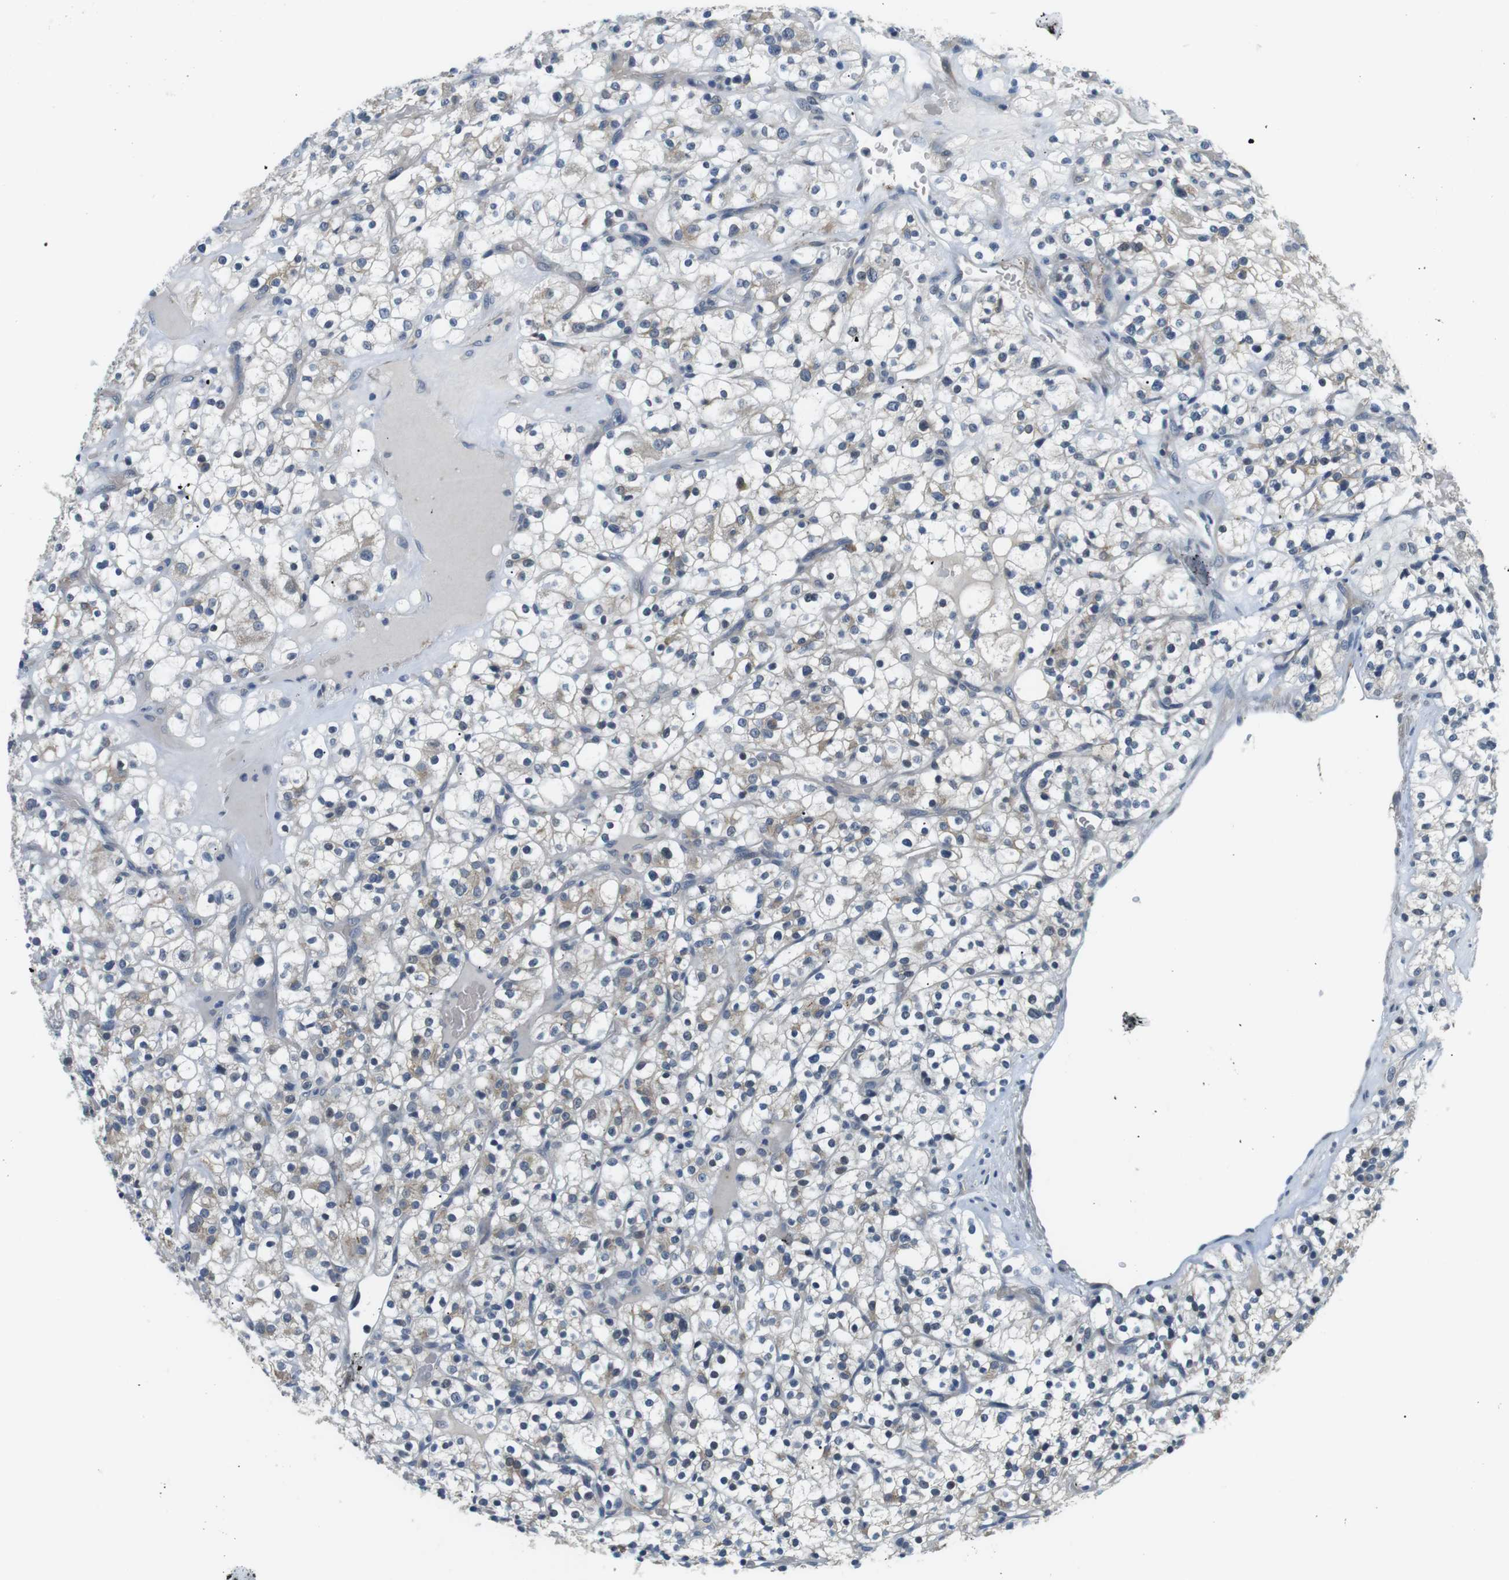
{"staining": {"intensity": "negative", "quantity": "none", "location": "none"}, "tissue": "renal cancer", "cell_type": "Tumor cells", "image_type": "cancer", "snomed": [{"axis": "morphology", "description": "Normal tissue, NOS"}, {"axis": "morphology", "description": "Adenocarcinoma, NOS"}, {"axis": "topography", "description": "Kidney"}], "caption": "Immunohistochemical staining of renal adenocarcinoma demonstrates no significant expression in tumor cells. The staining was performed using DAB to visualize the protein expression in brown, while the nuclei were stained in blue with hematoxylin (Magnification: 20x).", "gene": "WSCD1", "patient": {"sex": "female", "age": 72}}